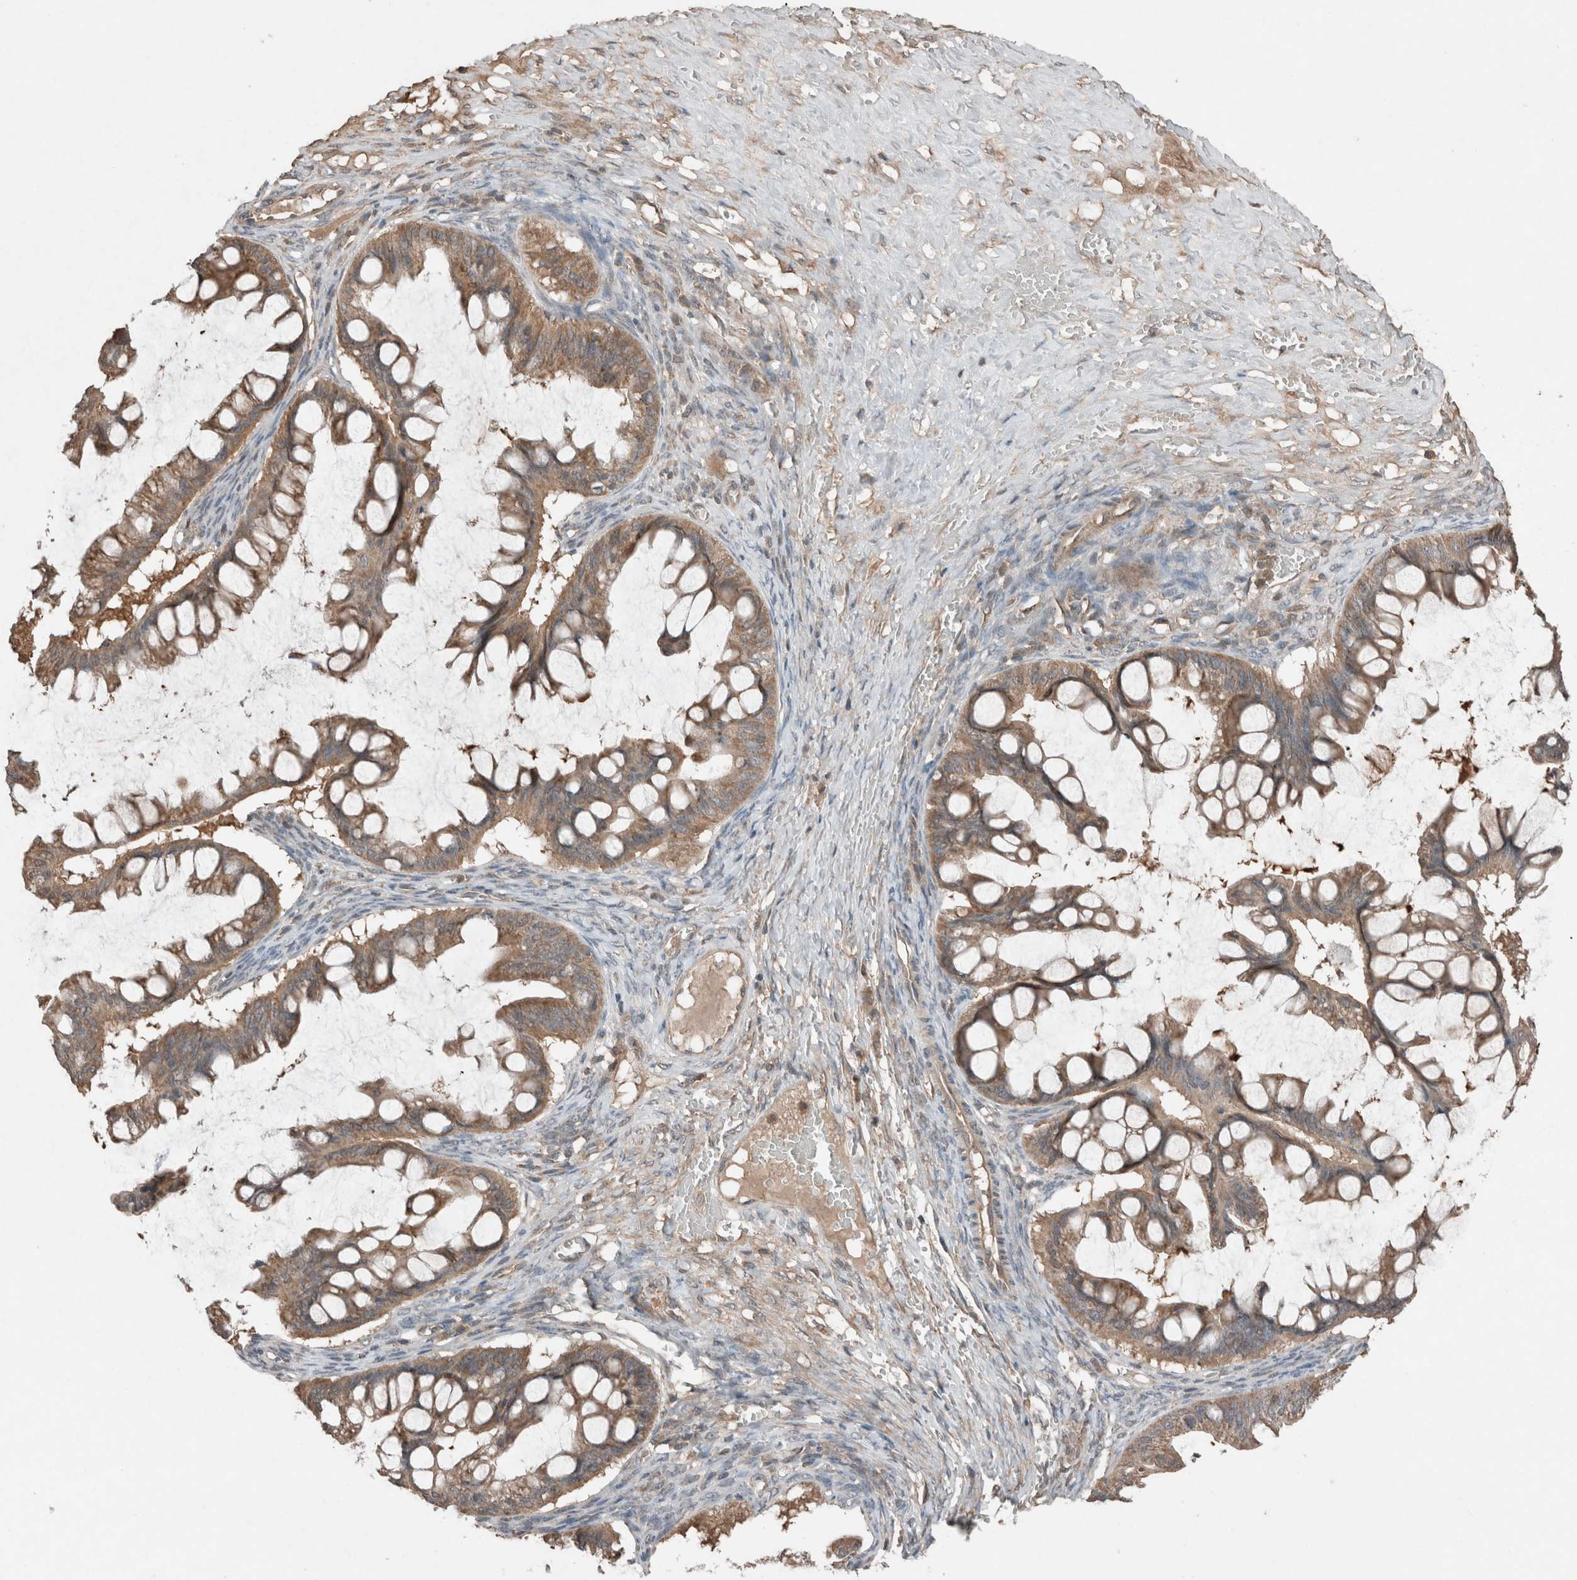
{"staining": {"intensity": "moderate", "quantity": ">75%", "location": "cytoplasmic/membranous"}, "tissue": "ovarian cancer", "cell_type": "Tumor cells", "image_type": "cancer", "snomed": [{"axis": "morphology", "description": "Cystadenocarcinoma, mucinous, NOS"}, {"axis": "topography", "description": "Ovary"}], "caption": "The immunohistochemical stain labels moderate cytoplasmic/membranous expression in tumor cells of ovarian mucinous cystadenocarcinoma tissue.", "gene": "KLK14", "patient": {"sex": "female", "age": 73}}